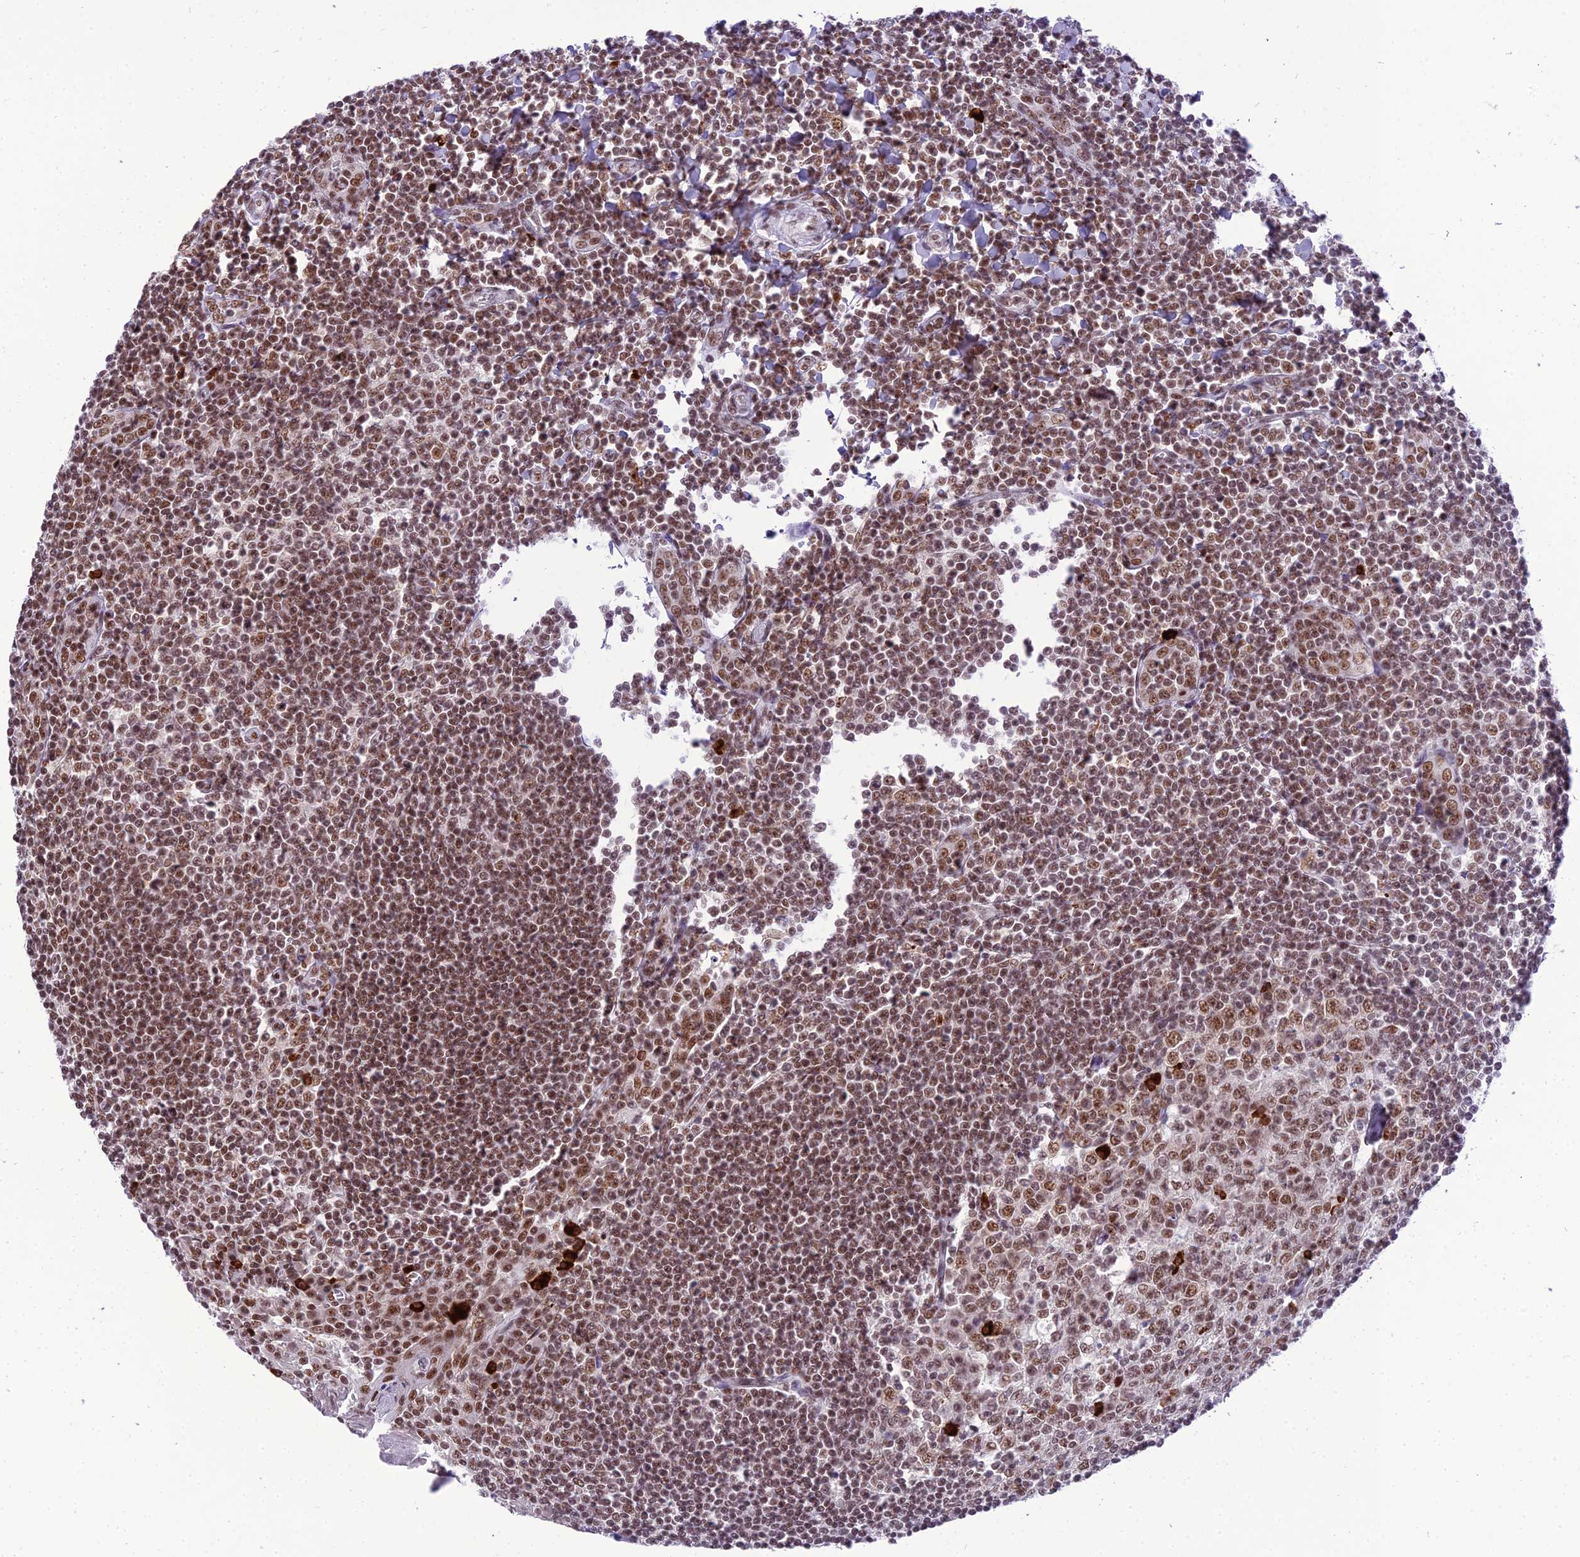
{"staining": {"intensity": "moderate", "quantity": ">75%", "location": "nuclear"}, "tissue": "tonsil", "cell_type": "Germinal center cells", "image_type": "normal", "snomed": [{"axis": "morphology", "description": "Normal tissue, NOS"}, {"axis": "topography", "description": "Tonsil"}], "caption": "Tonsil stained with DAB IHC reveals medium levels of moderate nuclear expression in about >75% of germinal center cells.", "gene": "SH3RF3", "patient": {"sex": "male", "age": 27}}